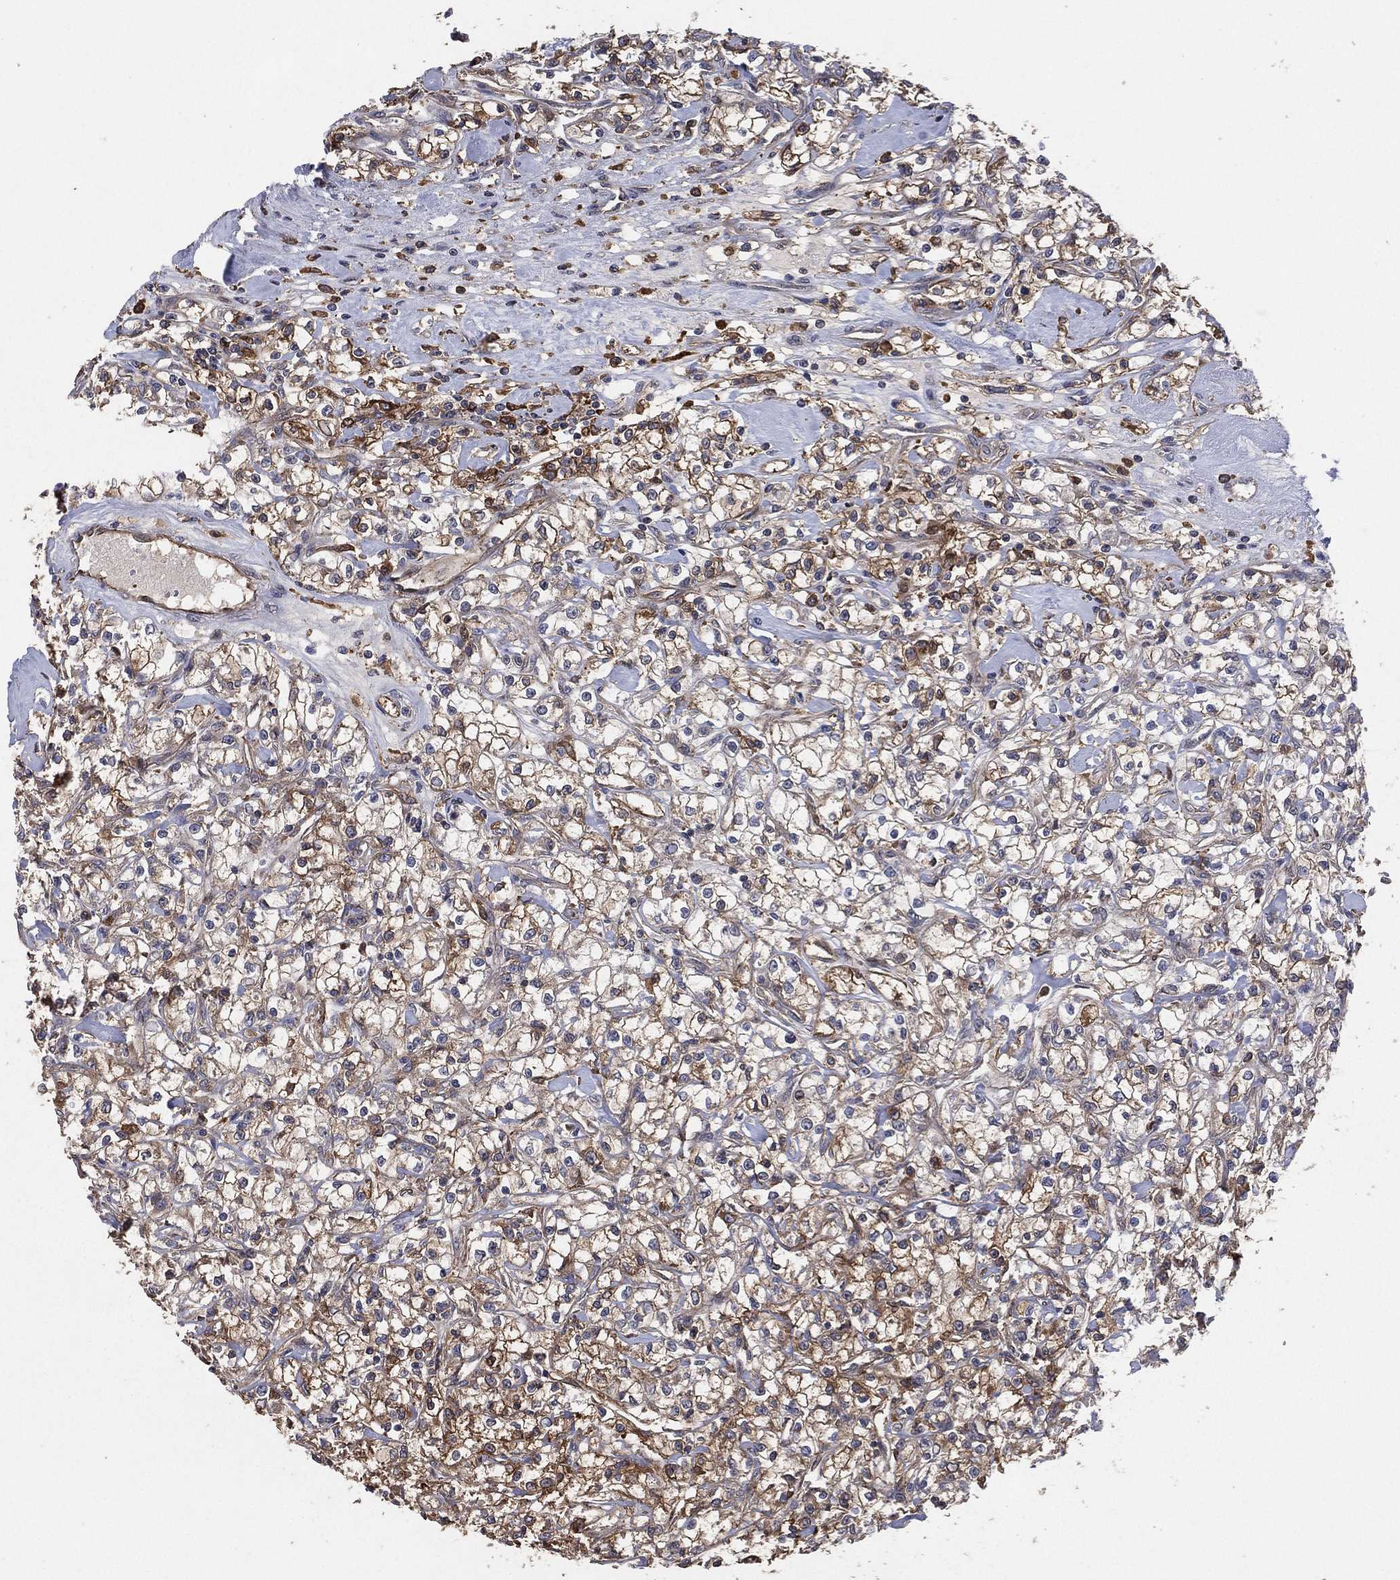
{"staining": {"intensity": "strong", "quantity": "<25%", "location": "cytoplasmic/membranous"}, "tissue": "renal cancer", "cell_type": "Tumor cells", "image_type": "cancer", "snomed": [{"axis": "morphology", "description": "Adenocarcinoma, NOS"}, {"axis": "topography", "description": "Kidney"}], "caption": "Tumor cells demonstrate medium levels of strong cytoplasmic/membranous expression in approximately <25% of cells in renal adenocarcinoma.", "gene": "PSMG4", "patient": {"sex": "female", "age": 59}}